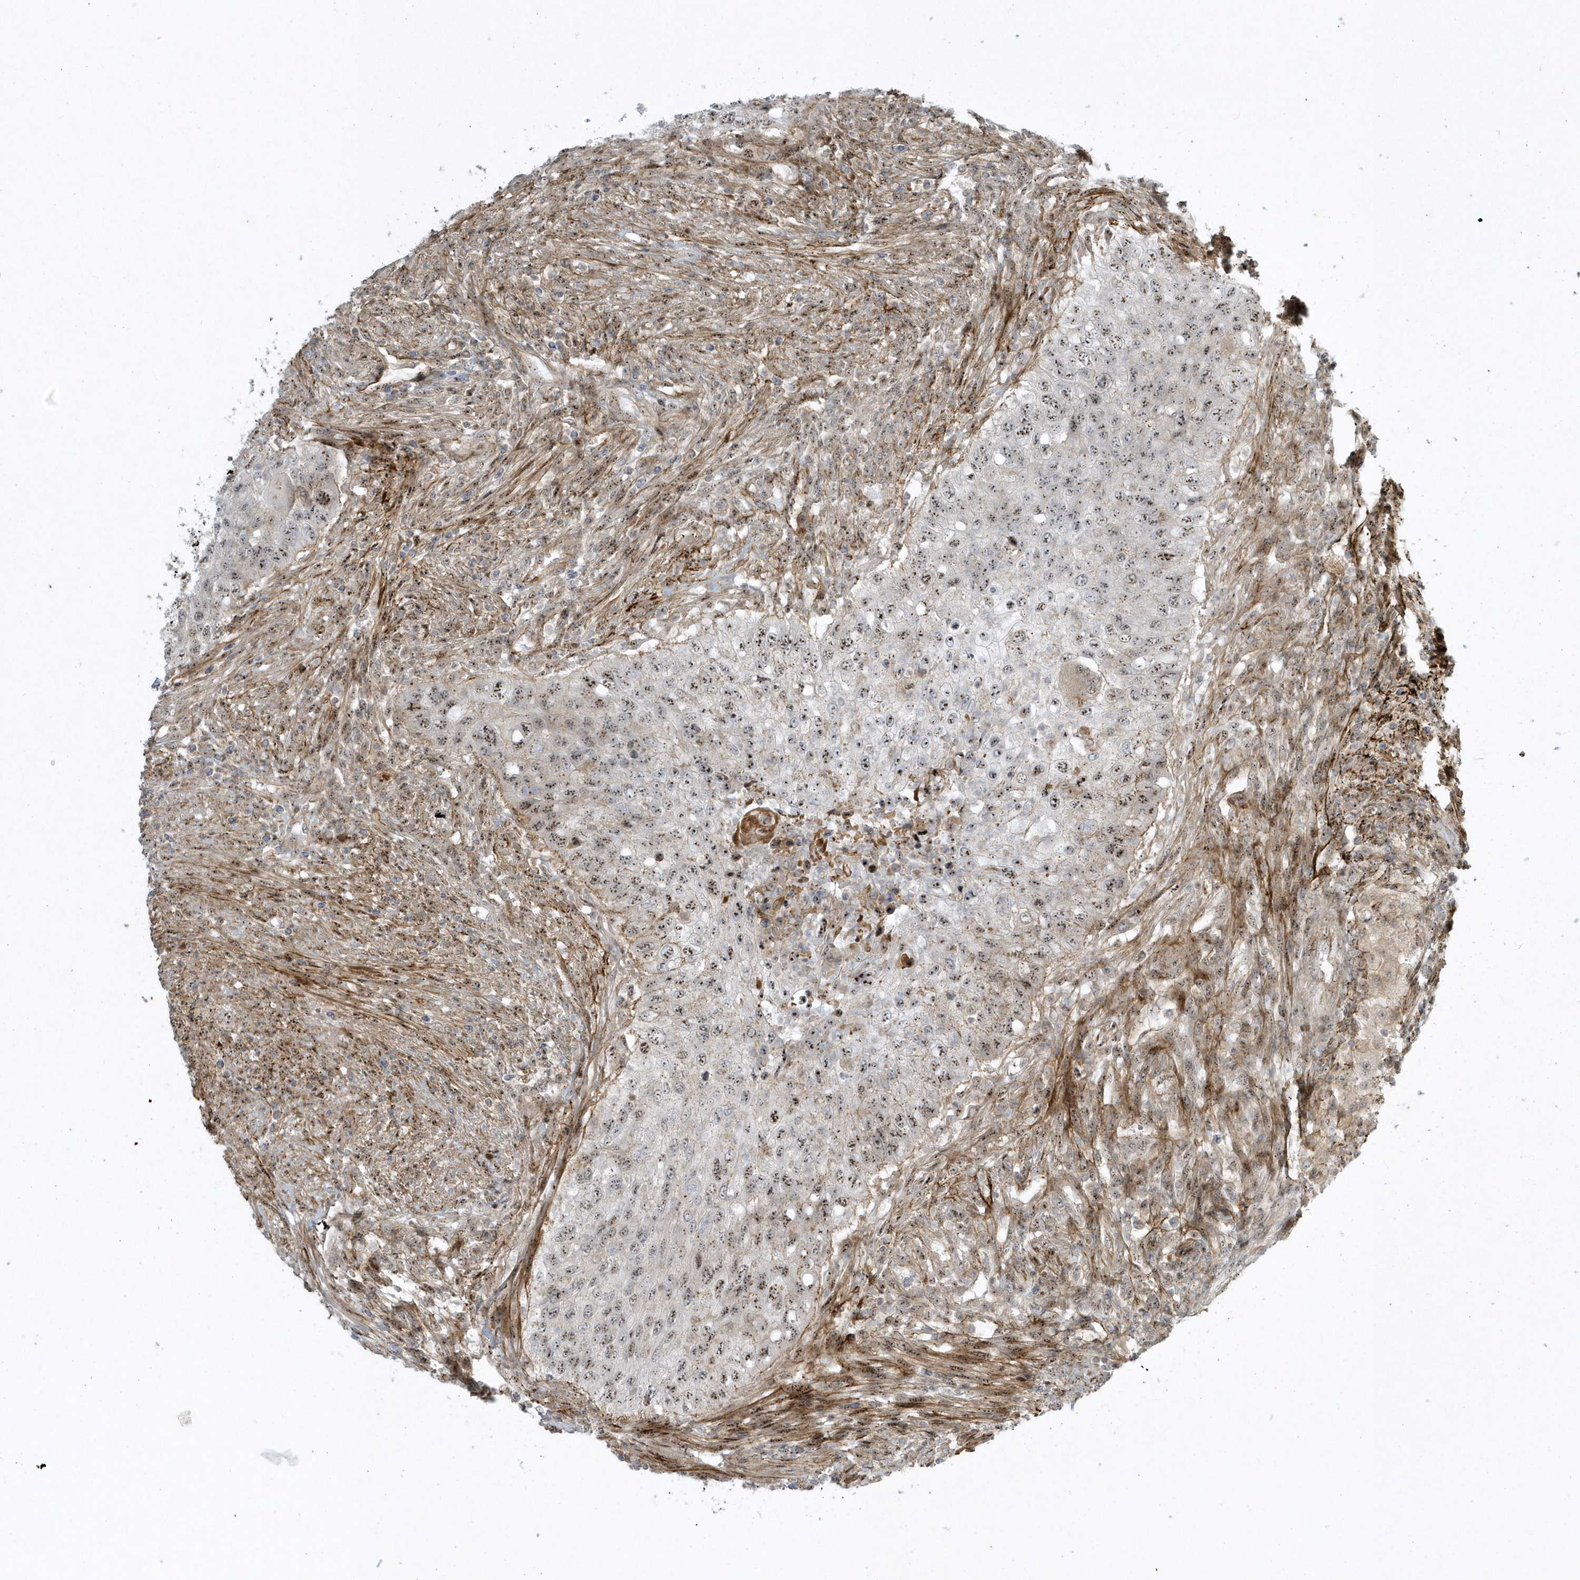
{"staining": {"intensity": "moderate", "quantity": "25%-75%", "location": "nuclear"}, "tissue": "urothelial cancer", "cell_type": "Tumor cells", "image_type": "cancer", "snomed": [{"axis": "morphology", "description": "Urothelial carcinoma, High grade"}, {"axis": "topography", "description": "Urinary bladder"}], "caption": "The micrograph reveals a brown stain indicating the presence of a protein in the nuclear of tumor cells in urothelial carcinoma (high-grade).", "gene": "MASP2", "patient": {"sex": "female", "age": 60}}